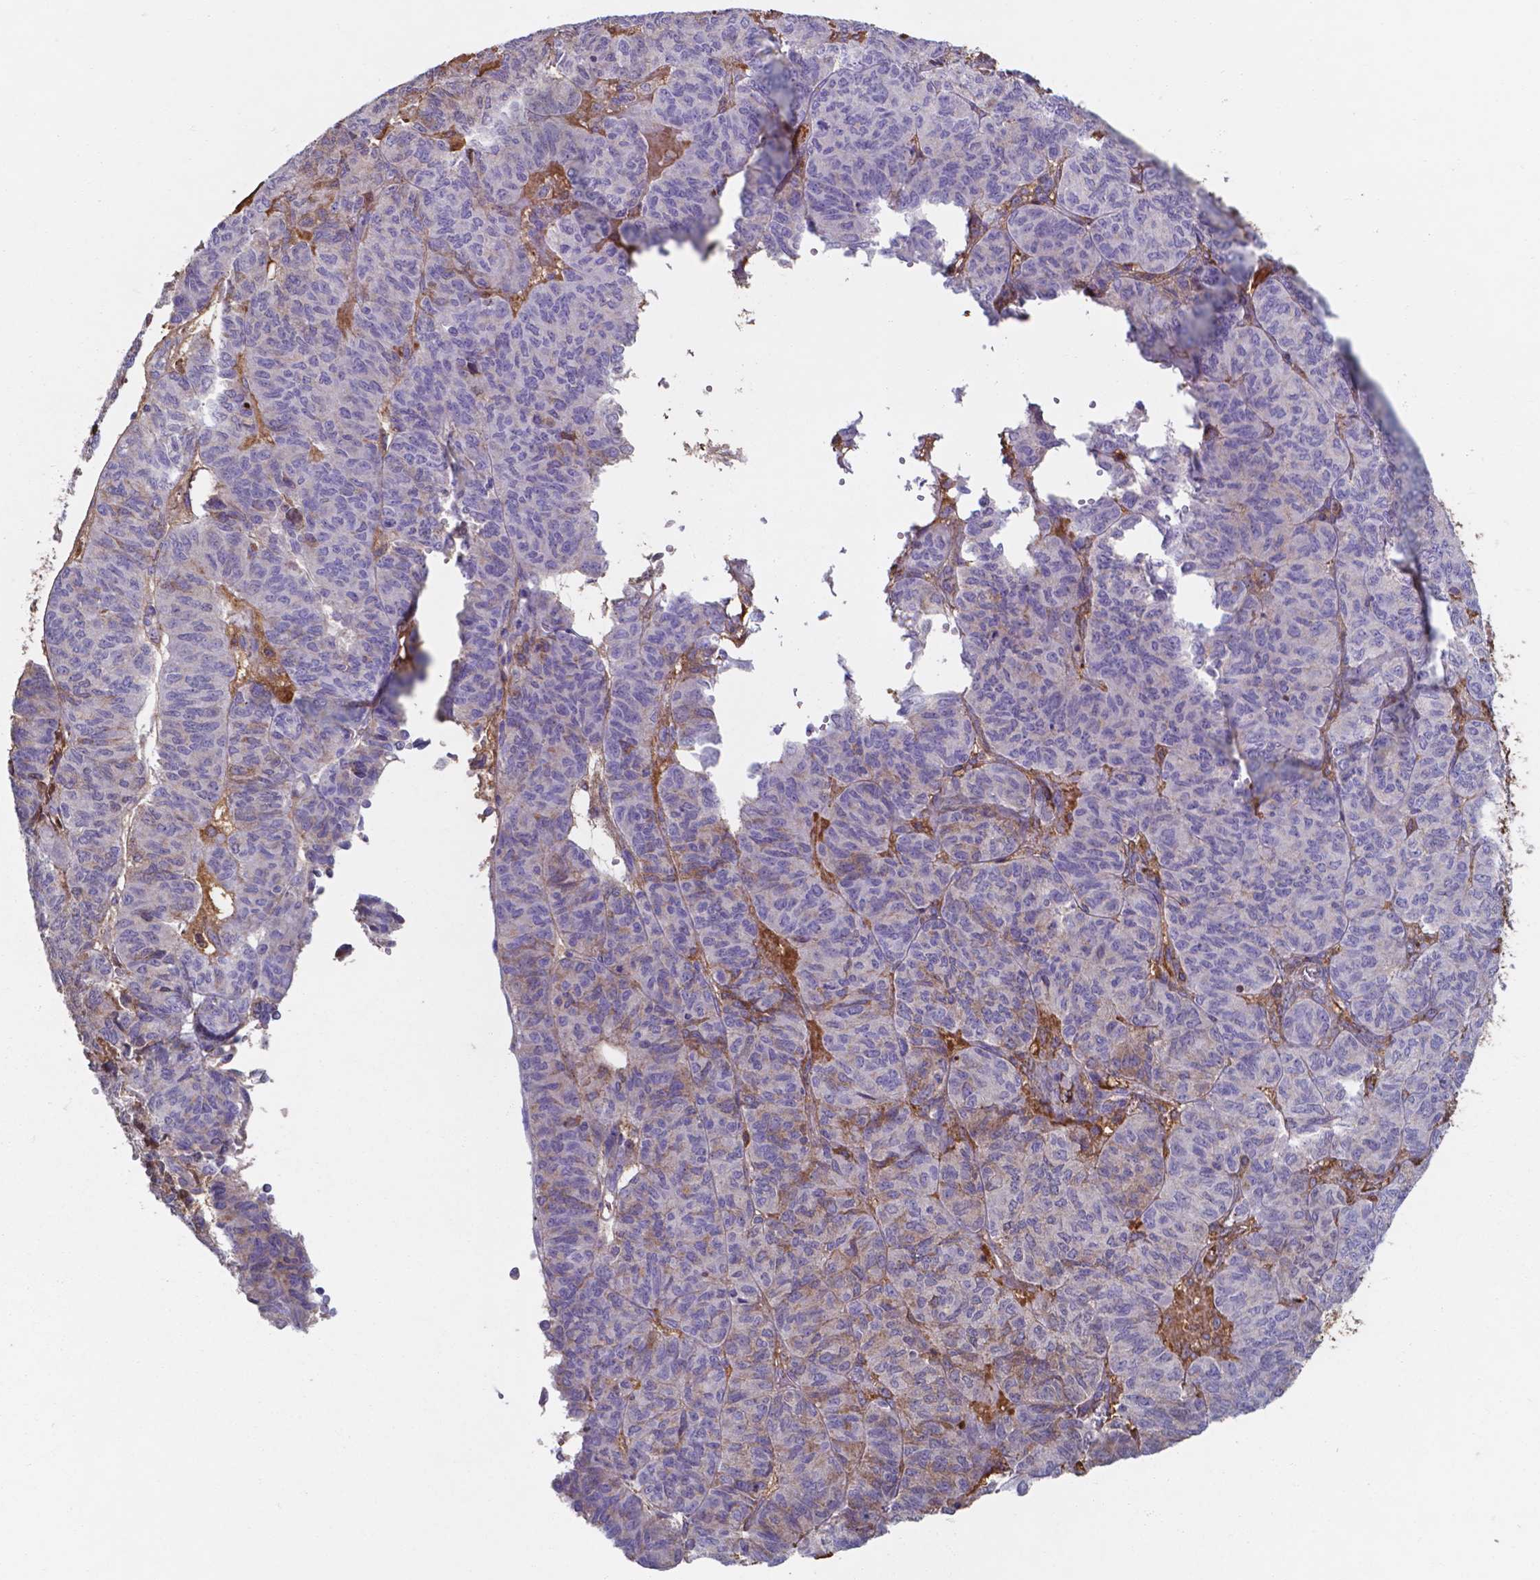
{"staining": {"intensity": "negative", "quantity": "none", "location": "none"}, "tissue": "ovarian cancer", "cell_type": "Tumor cells", "image_type": "cancer", "snomed": [{"axis": "morphology", "description": "Carcinoma, endometroid"}, {"axis": "topography", "description": "Ovary"}], "caption": "High power microscopy micrograph of an immunohistochemistry image of endometroid carcinoma (ovarian), revealing no significant expression in tumor cells.", "gene": "SERPINA1", "patient": {"sex": "female", "age": 80}}